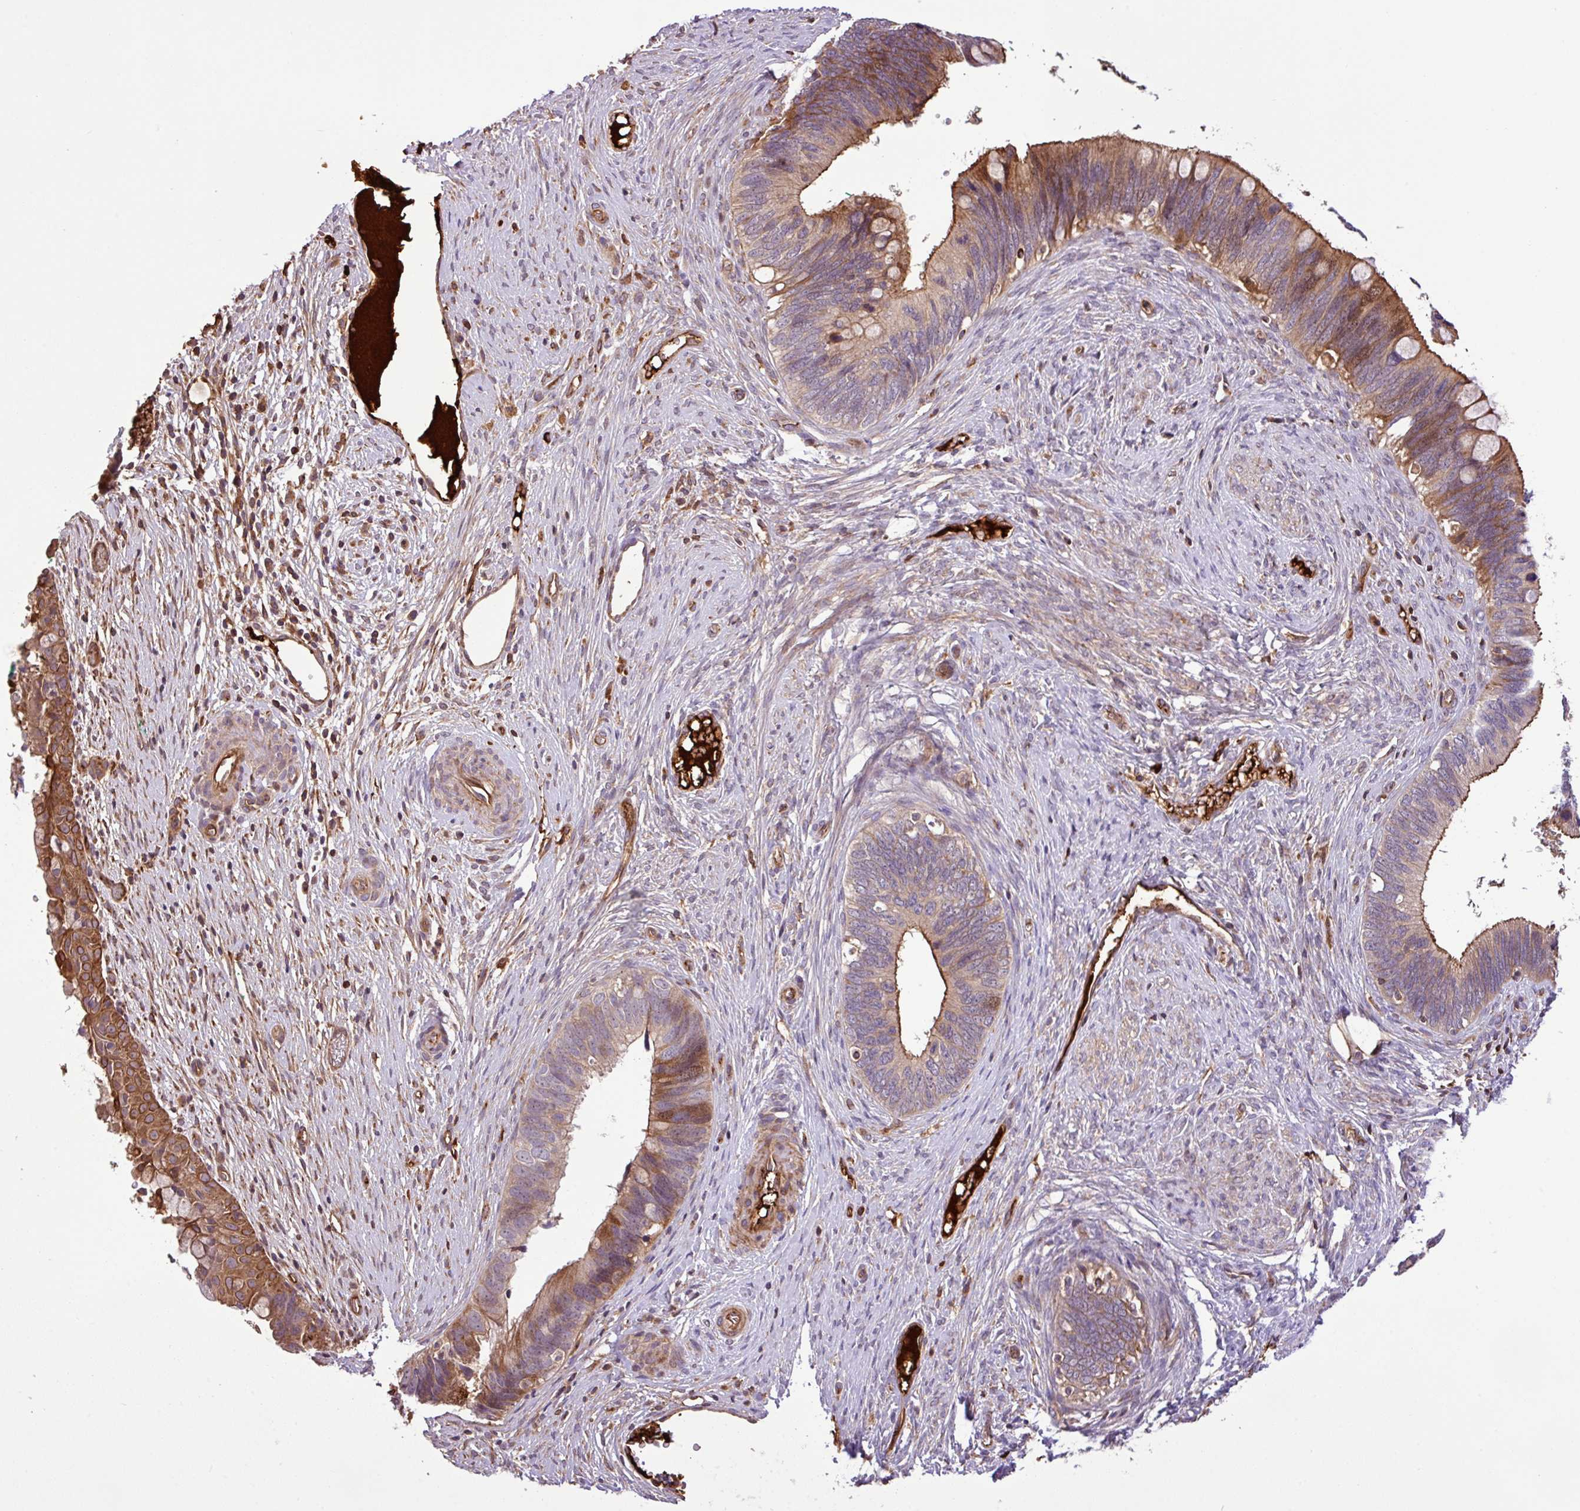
{"staining": {"intensity": "moderate", "quantity": "25%-75%", "location": "cytoplasmic/membranous"}, "tissue": "cervical cancer", "cell_type": "Tumor cells", "image_type": "cancer", "snomed": [{"axis": "morphology", "description": "Adenocarcinoma, NOS"}, {"axis": "topography", "description": "Cervix"}], "caption": "IHC (DAB (3,3'-diaminobenzidine)) staining of human cervical adenocarcinoma shows moderate cytoplasmic/membranous protein positivity in about 25%-75% of tumor cells.", "gene": "ZNF266", "patient": {"sex": "female", "age": 42}}